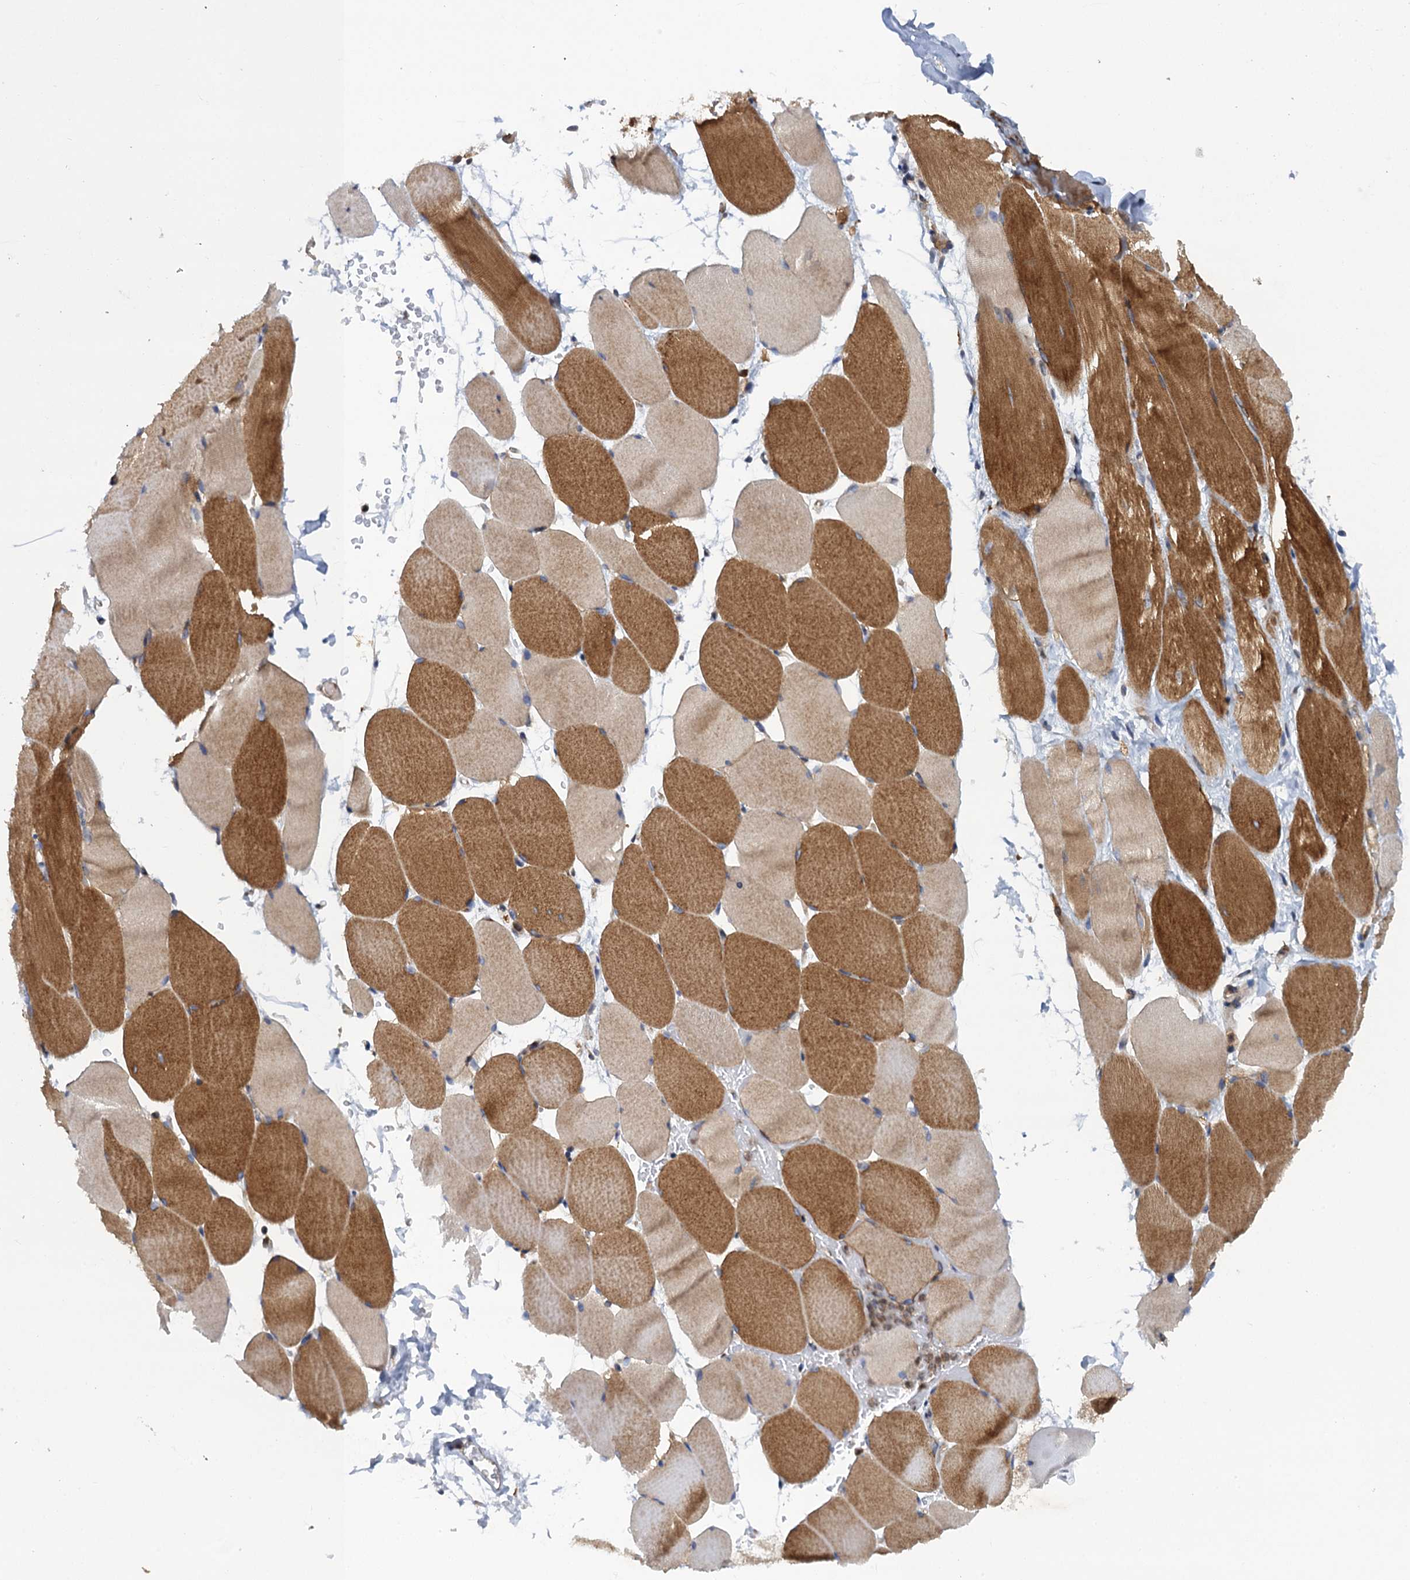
{"staining": {"intensity": "moderate", "quantity": "25%-75%", "location": "cytoplasmic/membranous"}, "tissue": "skeletal muscle", "cell_type": "Myocytes", "image_type": "normal", "snomed": [{"axis": "morphology", "description": "Normal tissue, NOS"}, {"axis": "topography", "description": "Skeletal muscle"}, {"axis": "topography", "description": "Parathyroid gland"}], "caption": "The histopathology image displays a brown stain indicating the presence of a protein in the cytoplasmic/membranous of myocytes in skeletal muscle.", "gene": "ARMC5", "patient": {"sex": "female", "age": 37}}